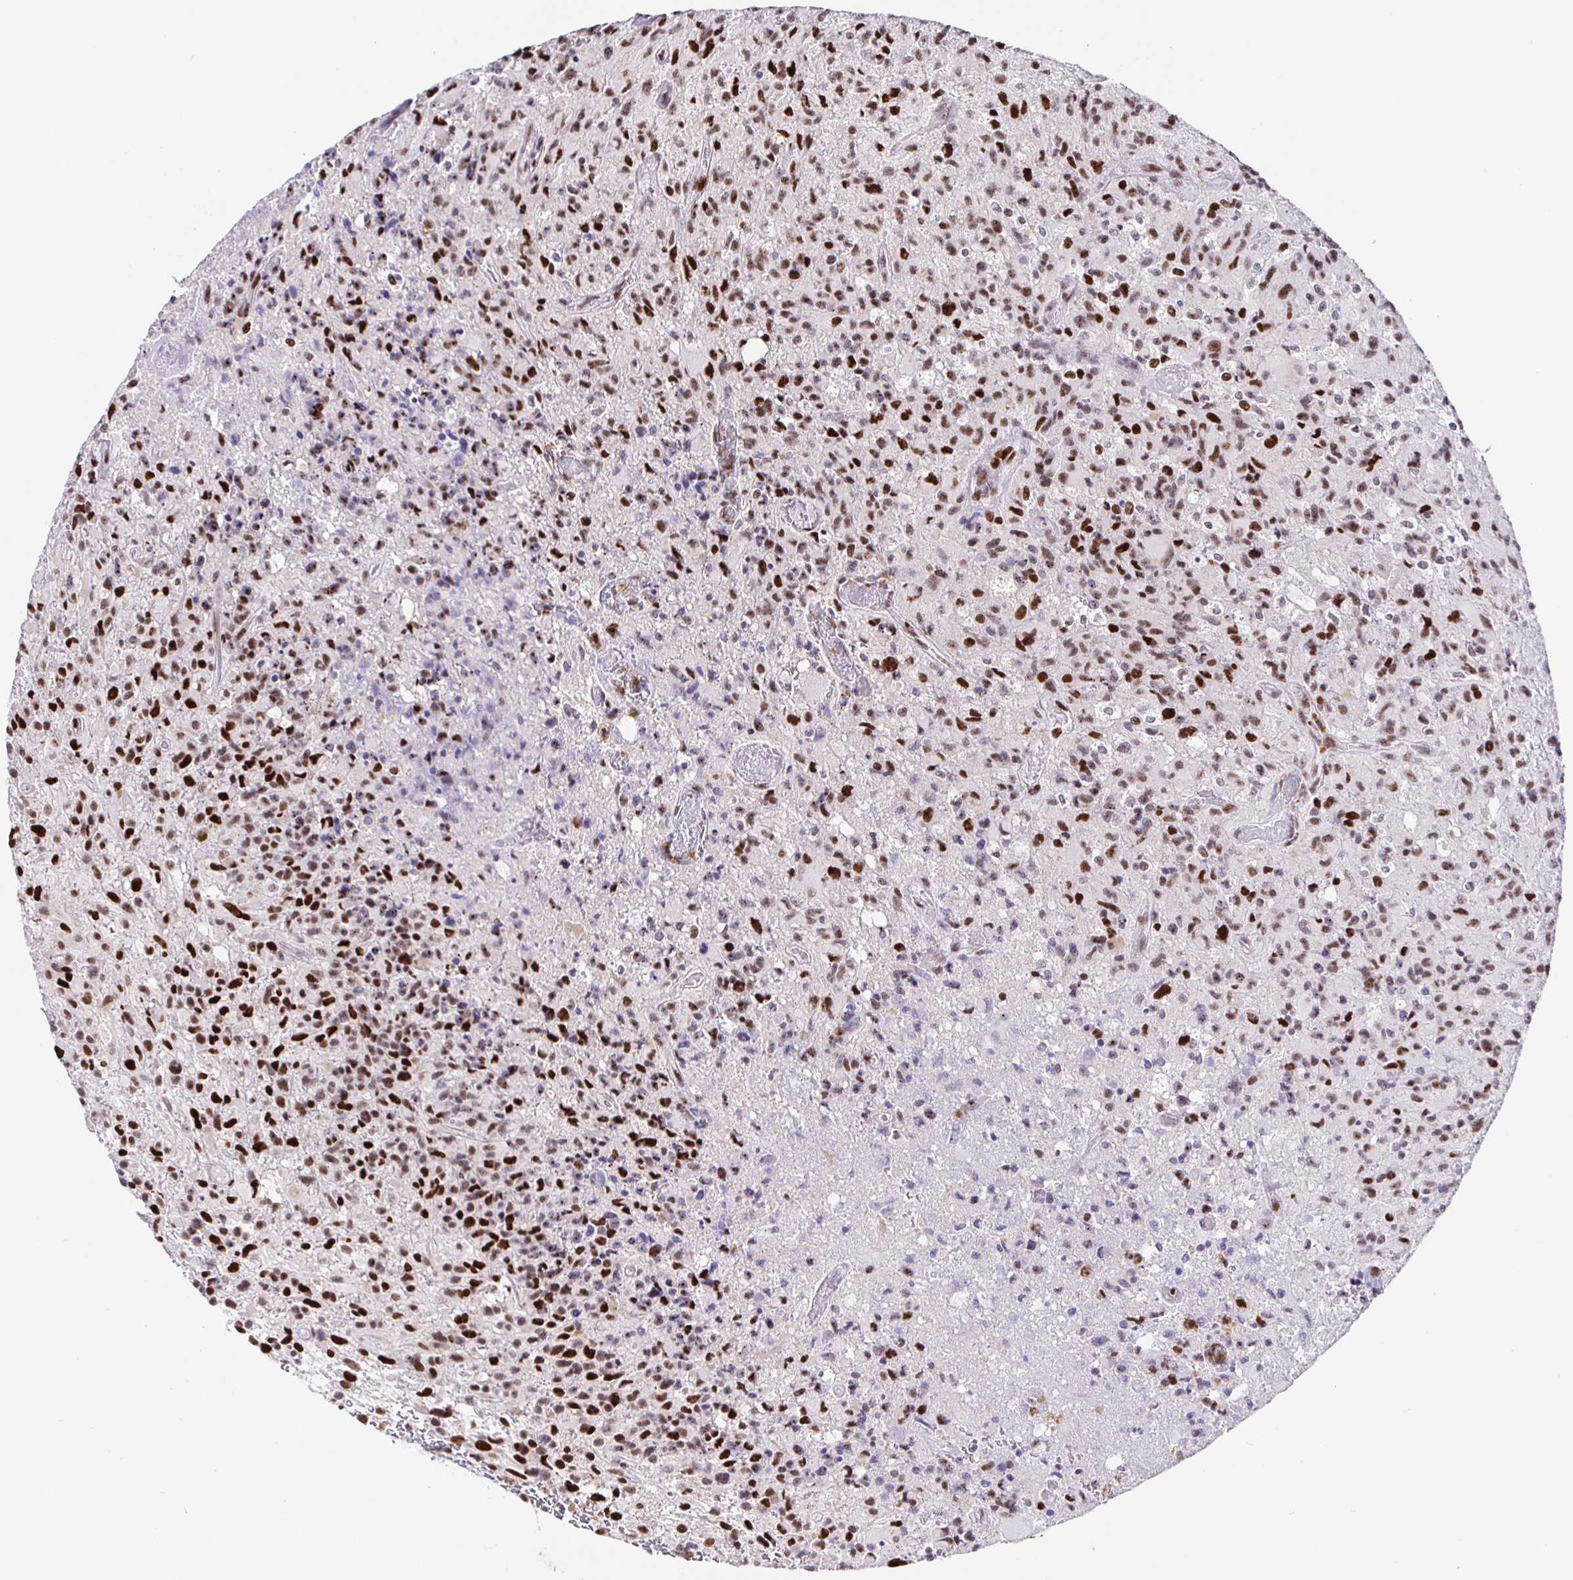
{"staining": {"intensity": "moderate", "quantity": ">75%", "location": "nuclear"}, "tissue": "glioma", "cell_type": "Tumor cells", "image_type": "cancer", "snomed": [{"axis": "morphology", "description": "Glioma, malignant, High grade"}, {"axis": "topography", "description": "Brain"}], "caption": "DAB (3,3'-diaminobenzidine) immunohistochemical staining of malignant high-grade glioma demonstrates moderate nuclear protein staining in about >75% of tumor cells.", "gene": "SETD5", "patient": {"sex": "male", "age": 63}}